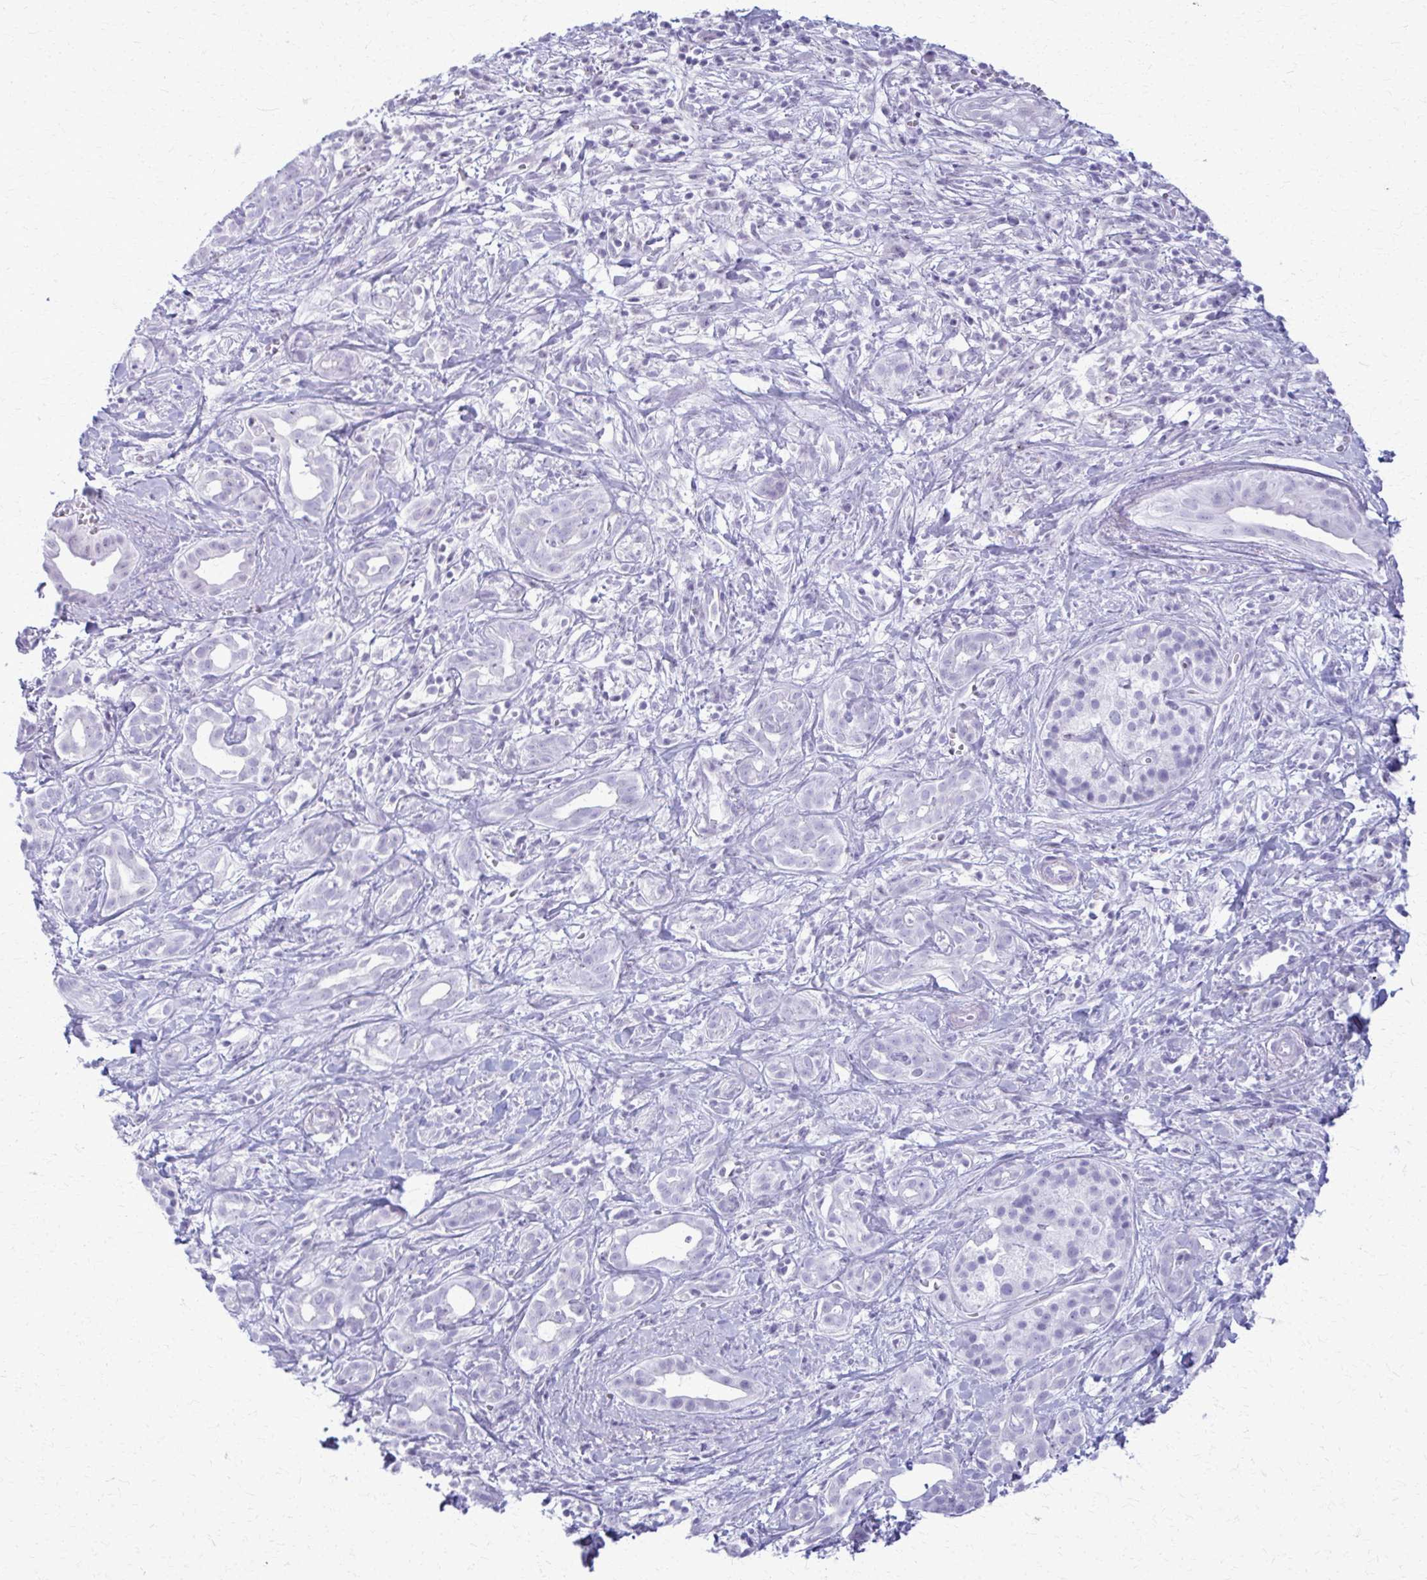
{"staining": {"intensity": "negative", "quantity": "none", "location": "none"}, "tissue": "pancreatic cancer", "cell_type": "Tumor cells", "image_type": "cancer", "snomed": [{"axis": "morphology", "description": "Adenocarcinoma, NOS"}, {"axis": "topography", "description": "Pancreas"}], "caption": "The image displays no staining of tumor cells in pancreatic cancer.", "gene": "ACSM2B", "patient": {"sex": "male", "age": 61}}